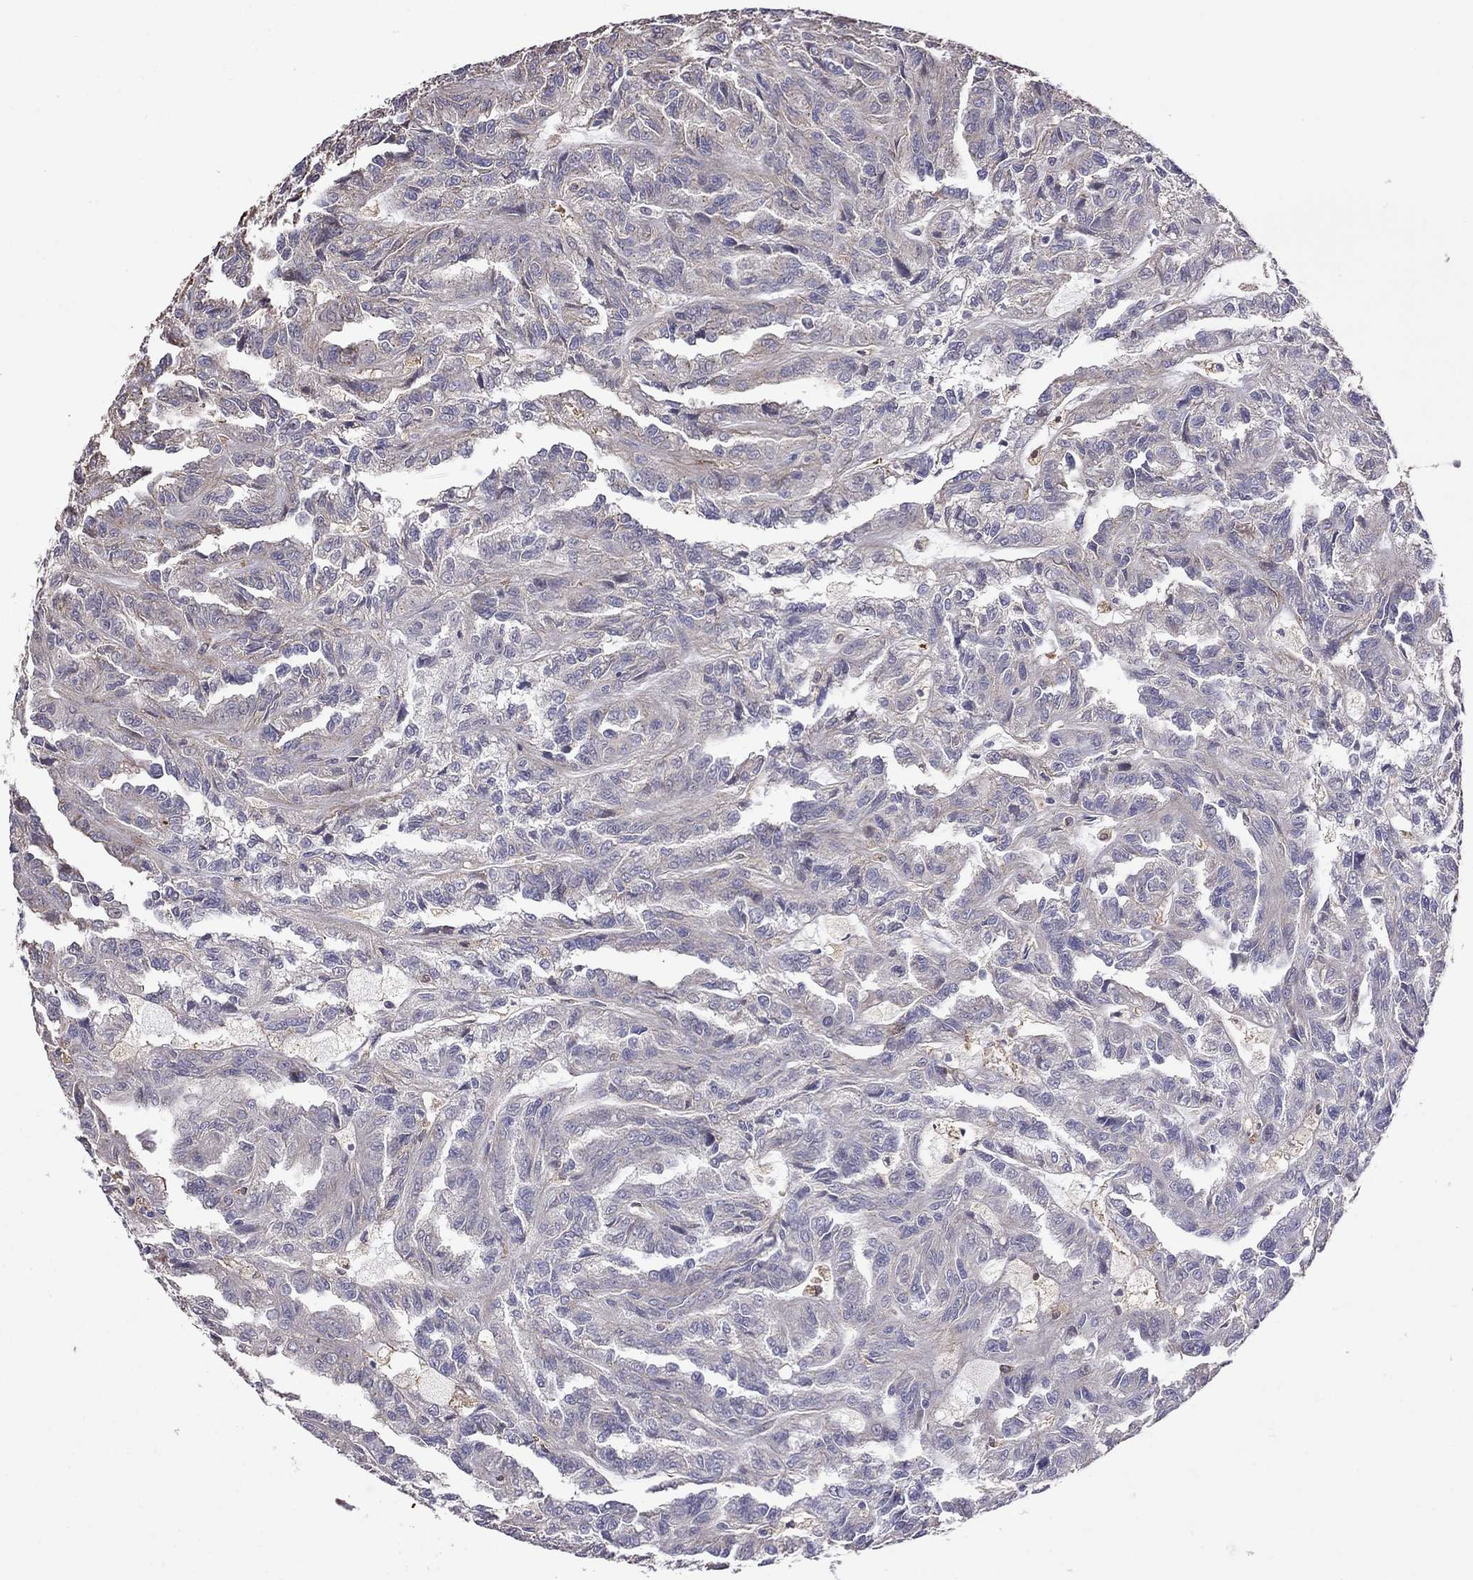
{"staining": {"intensity": "negative", "quantity": "none", "location": "none"}, "tissue": "renal cancer", "cell_type": "Tumor cells", "image_type": "cancer", "snomed": [{"axis": "morphology", "description": "Adenocarcinoma, NOS"}, {"axis": "topography", "description": "Kidney"}], "caption": "A high-resolution micrograph shows IHC staining of renal cancer (adenocarcinoma), which displays no significant expression in tumor cells.", "gene": "ADAM28", "patient": {"sex": "male", "age": 79}}